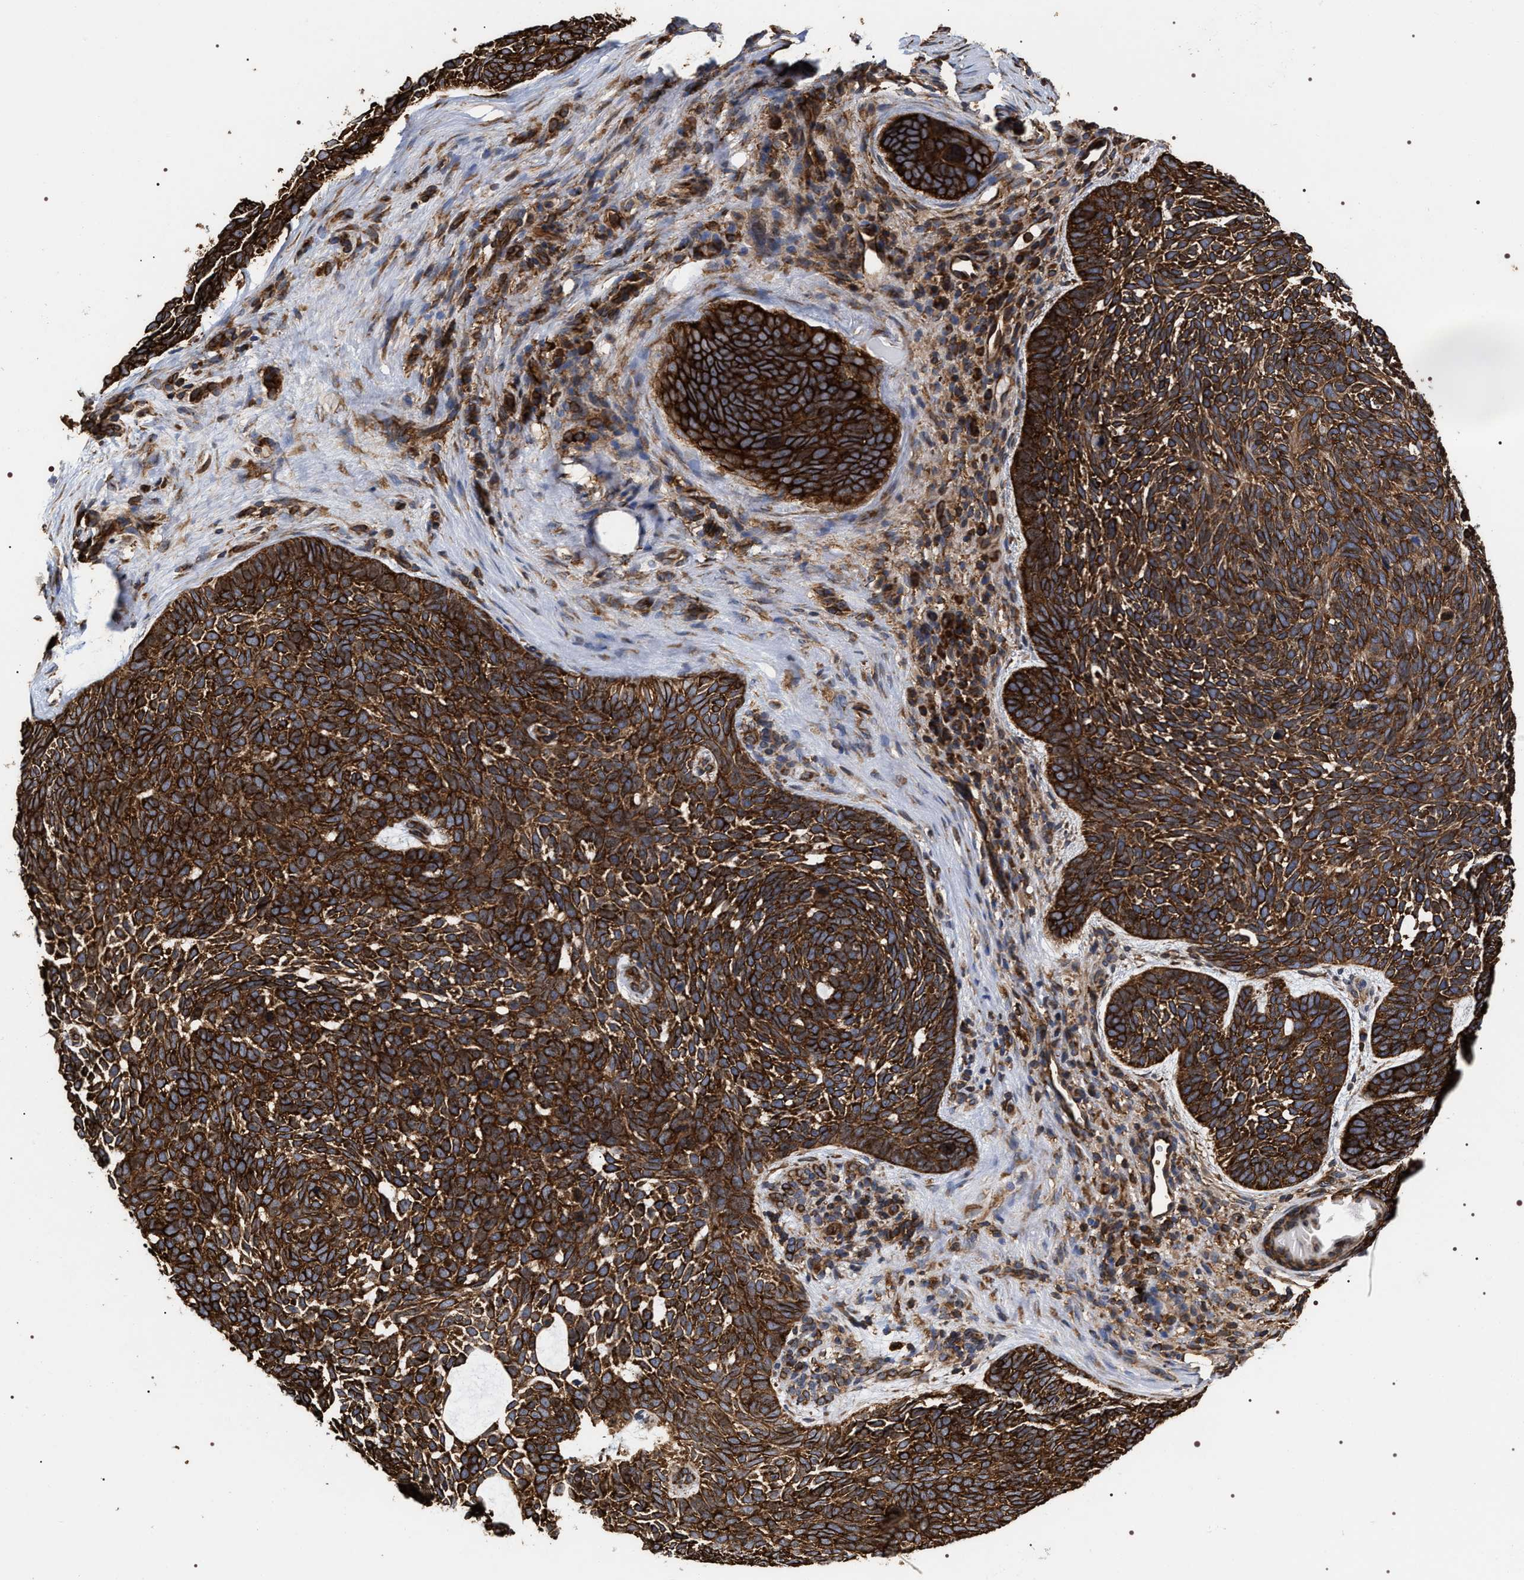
{"staining": {"intensity": "strong", "quantity": ">75%", "location": "cytoplasmic/membranous"}, "tissue": "skin cancer", "cell_type": "Tumor cells", "image_type": "cancer", "snomed": [{"axis": "morphology", "description": "Basal cell carcinoma"}, {"axis": "topography", "description": "Skin"}, {"axis": "topography", "description": "Skin of head"}], "caption": "Immunohistochemical staining of human skin cancer displays strong cytoplasmic/membranous protein staining in approximately >75% of tumor cells.", "gene": "SERBP1", "patient": {"sex": "female", "age": 85}}